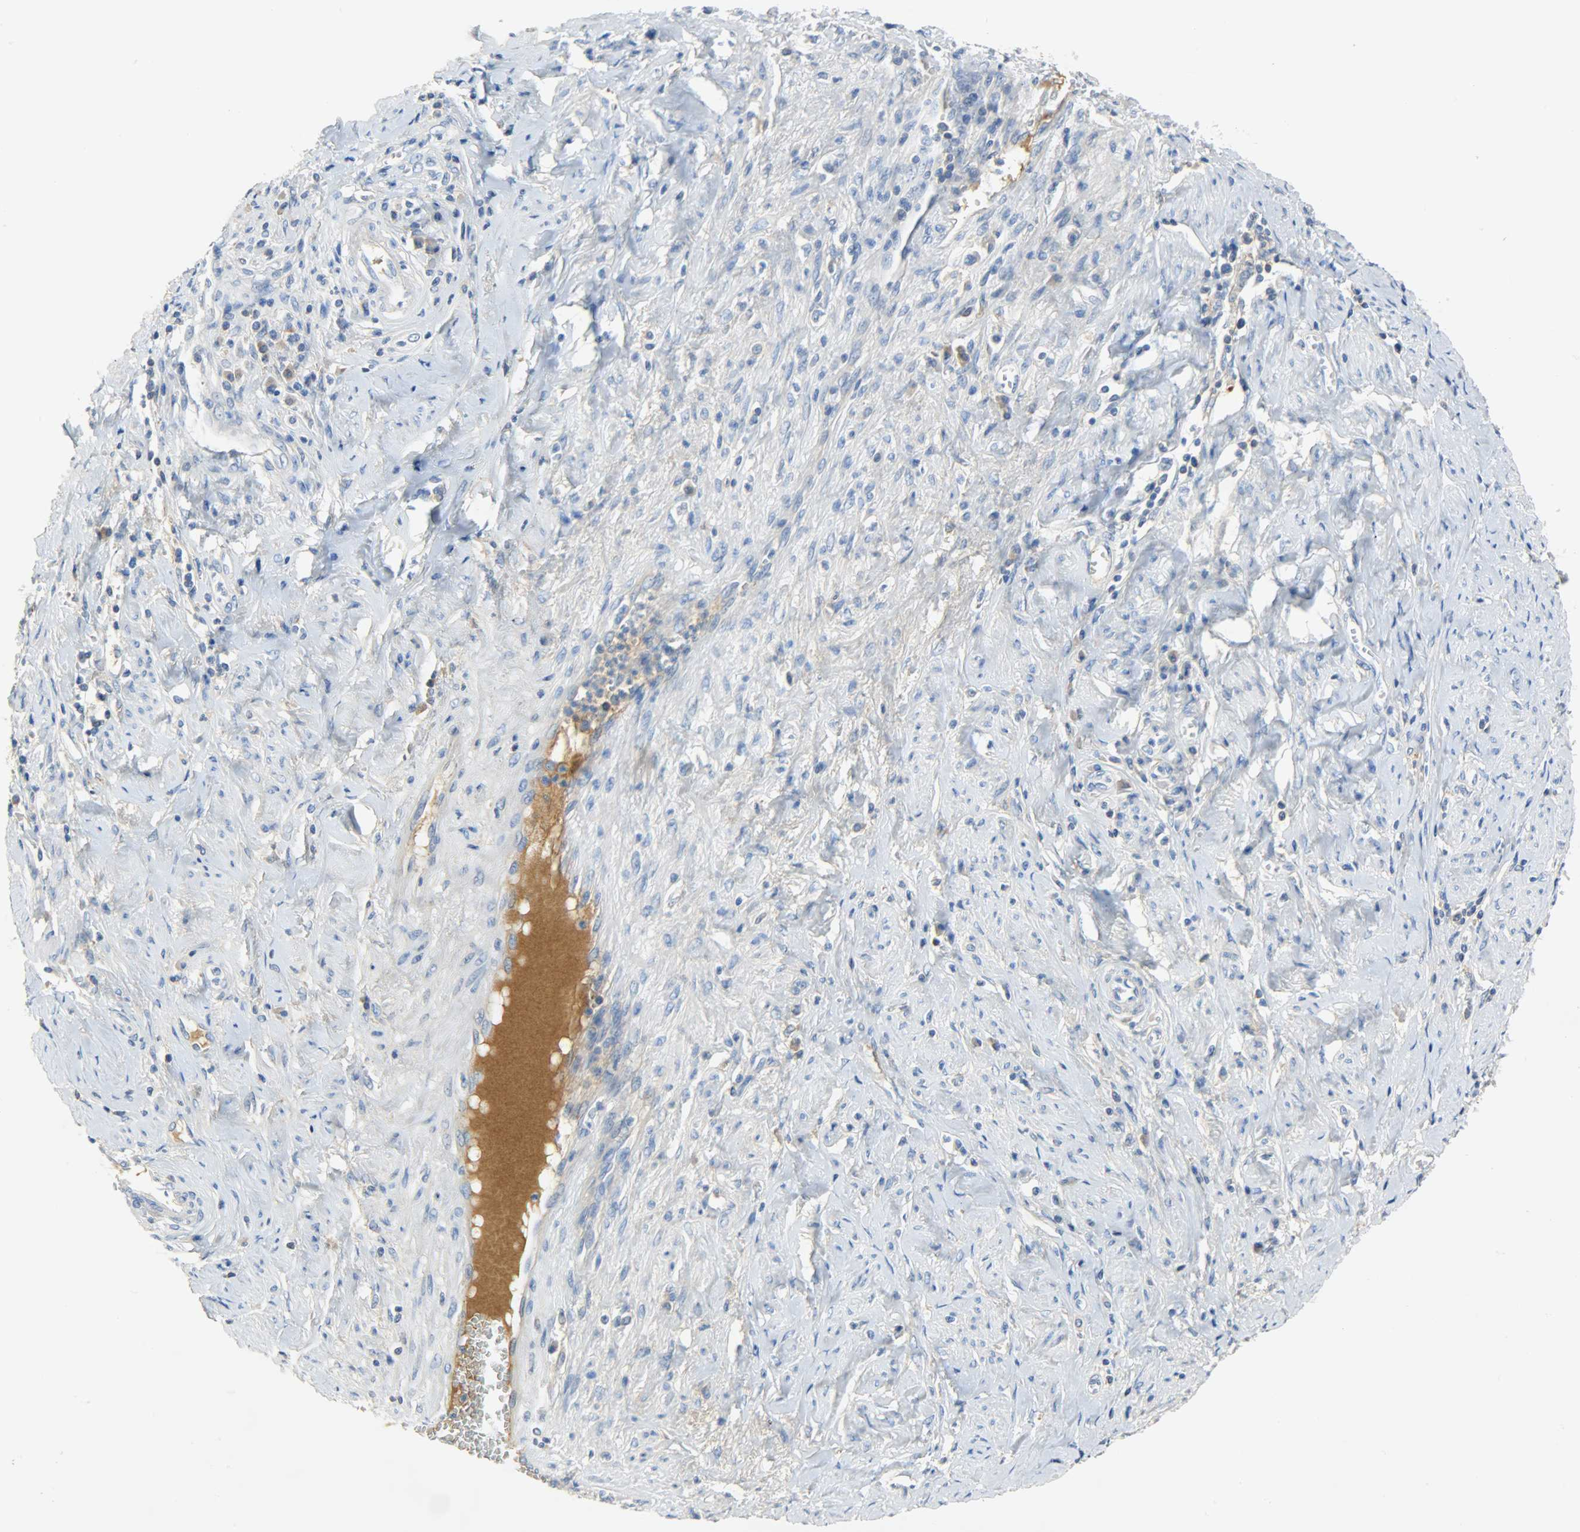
{"staining": {"intensity": "negative", "quantity": "none", "location": "none"}, "tissue": "cervical cancer", "cell_type": "Tumor cells", "image_type": "cancer", "snomed": [{"axis": "morphology", "description": "Squamous cell carcinoma, NOS"}, {"axis": "topography", "description": "Cervix"}], "caption": "A histopathology image of cervical cancer (squamous cell carcinoma) stained for a protein exhibits no brown staining in tumor cells.", "gene": "CRP", "patient": {"sex": "female", "age": 53}}